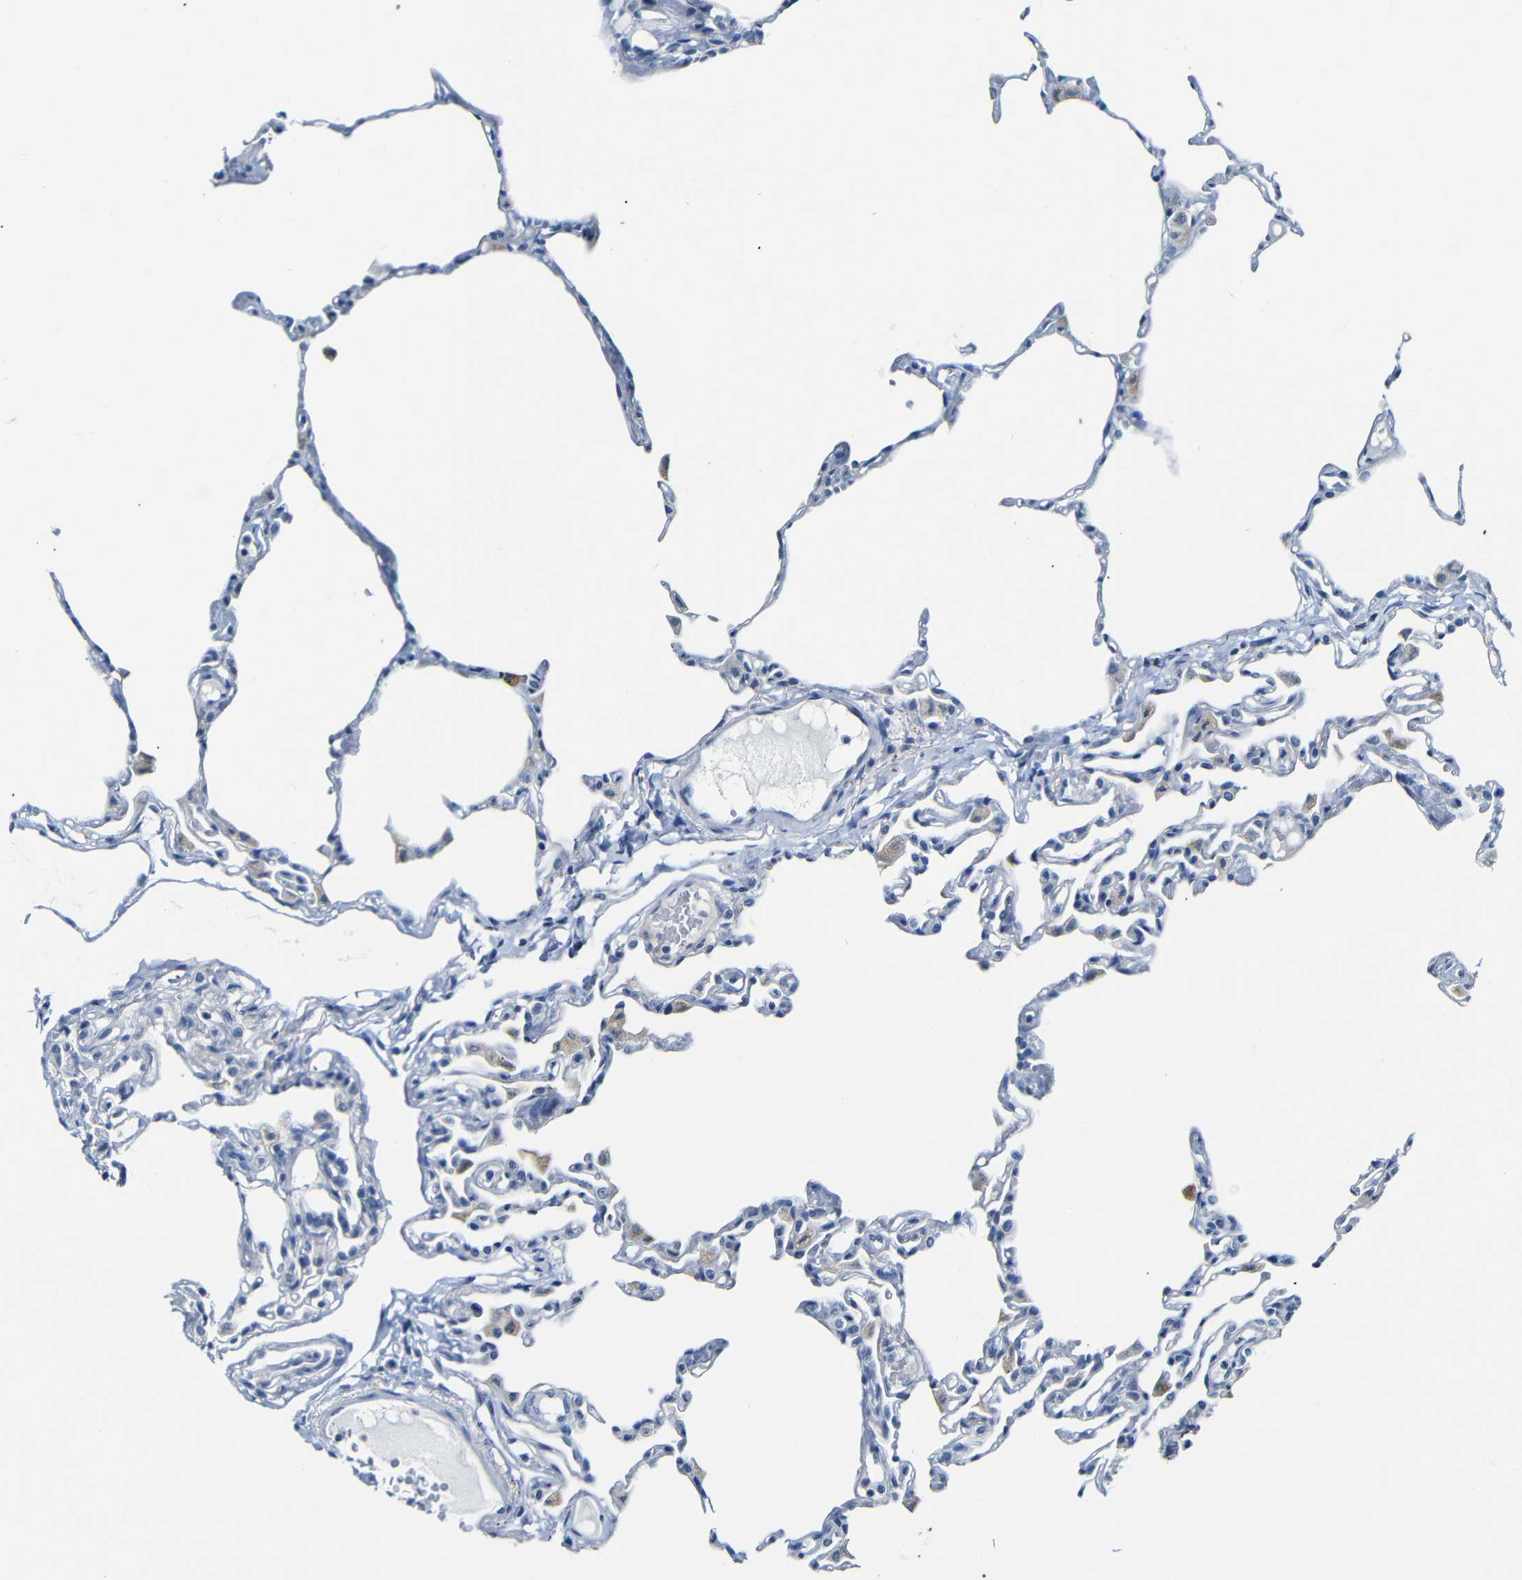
{"staining": {"intensity": "negative", "quantity": "none", "location": "none"}, "tissue": "lung", "cell_type": "Alveolar cells", "image_type": "normal", "snomed": [{"axis": "morphology", "description": "Normal tissue, NOS"}, {"axis": "topography", "description": "Lung"}], "caption": "Alveolar cells are negative for brown protein staining in benign lung. Brightfield microscopy of IHC stained with DAB (3,3'-diaminobenzidine) (brown) and hematoxylin (blue), captured at high magnification.", "gene": "C15orf48", "patient": {"sex": "female", "age": 49}}